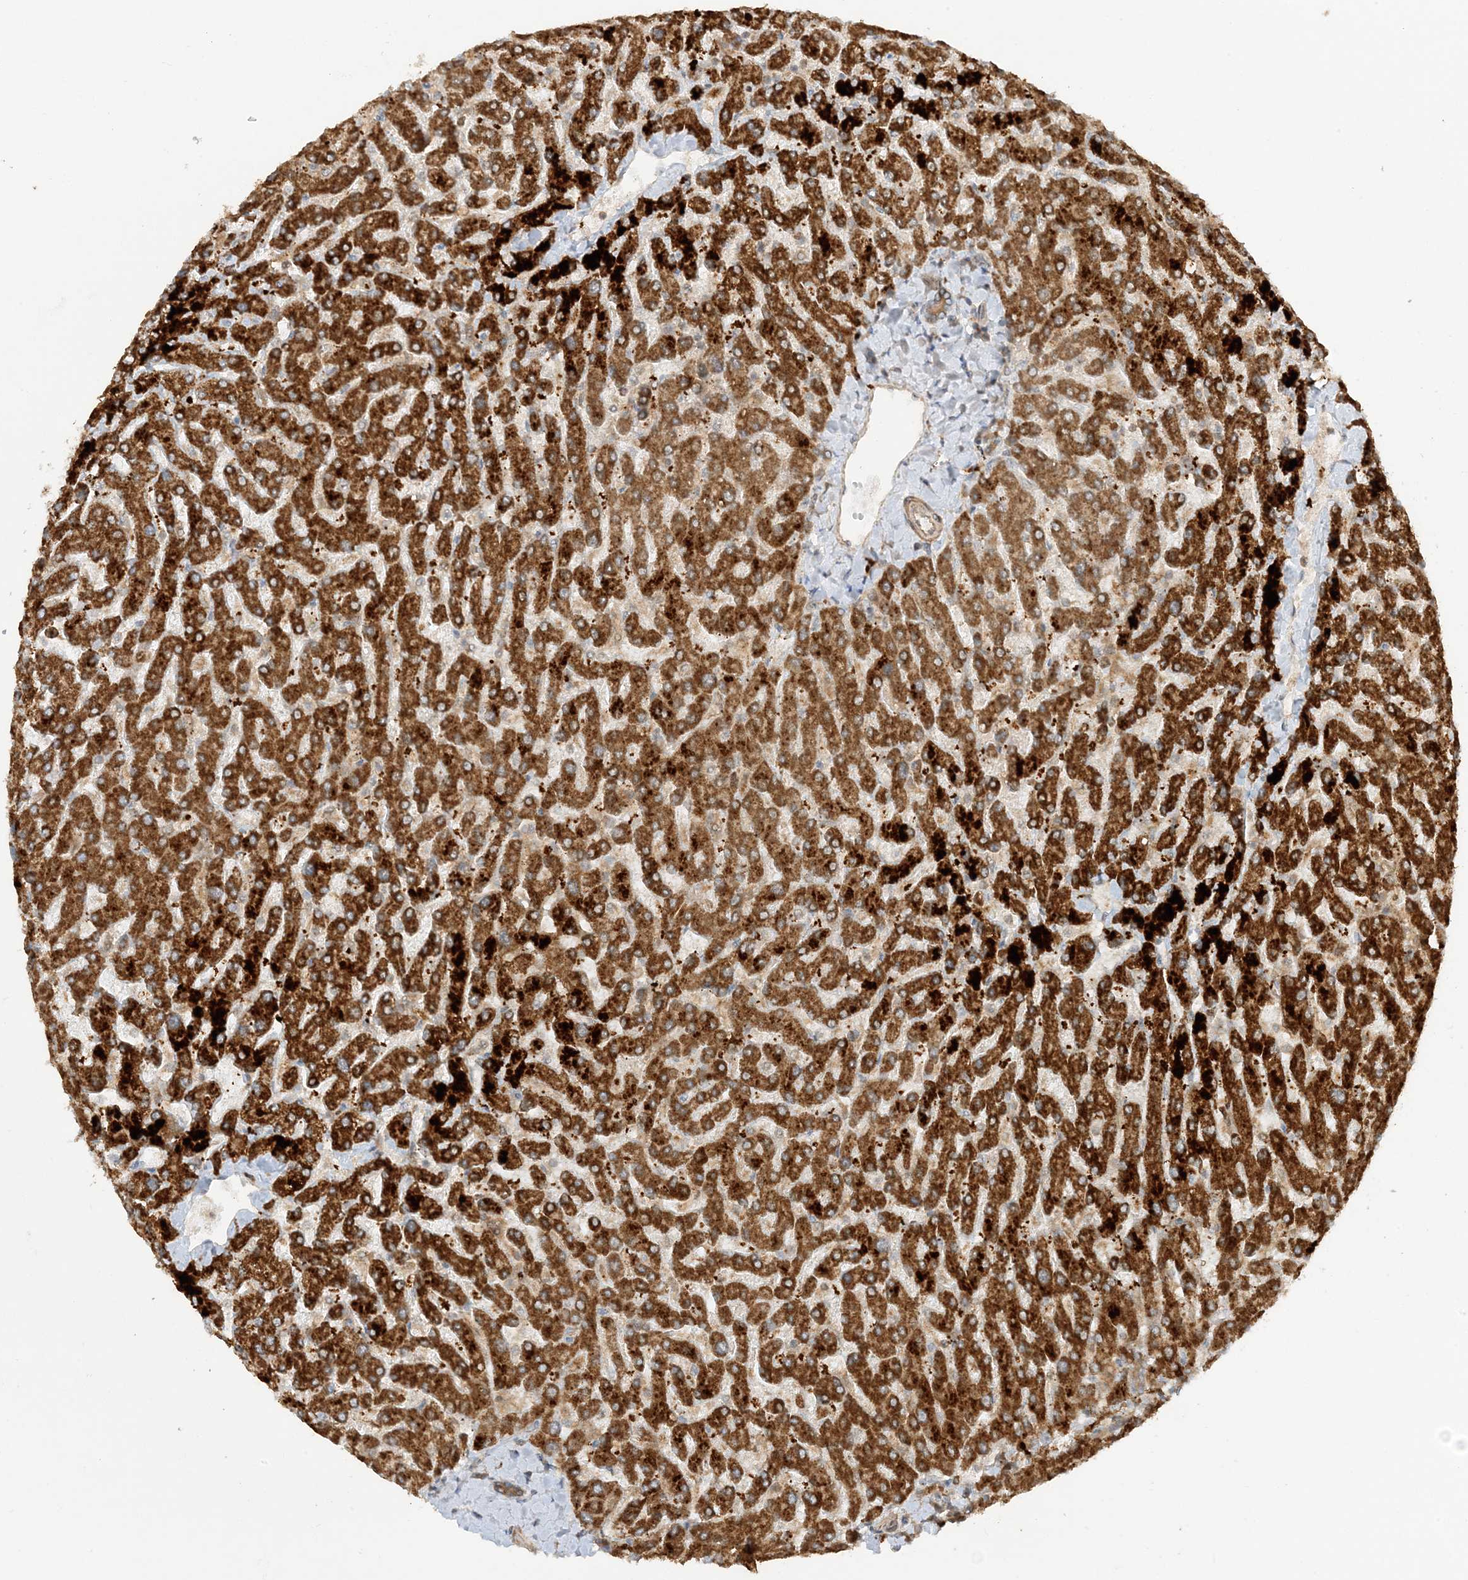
{"staining": {"intensity": "moderate", "quantity": ">75%", "location": "cytoplasmic/membranous"}, "tissue": "liver", "cell_type": "Cholangiocytes", "image_type": "normal", "snomed": [{"axis": "morphology", "description": "Normal tissue, NOS"}, {"axis": "topography", "description": "Liver"}], "caption": "Immunohistochemical staining of unremarkable liver demonstrates medium levels of moderate cytoplasmic/membranous staining in approximately >75% of cholangiocytes. Nuclei are stained in blue.", "gene": "XRN1", "patient": {"sex": "male", "age": 55}}